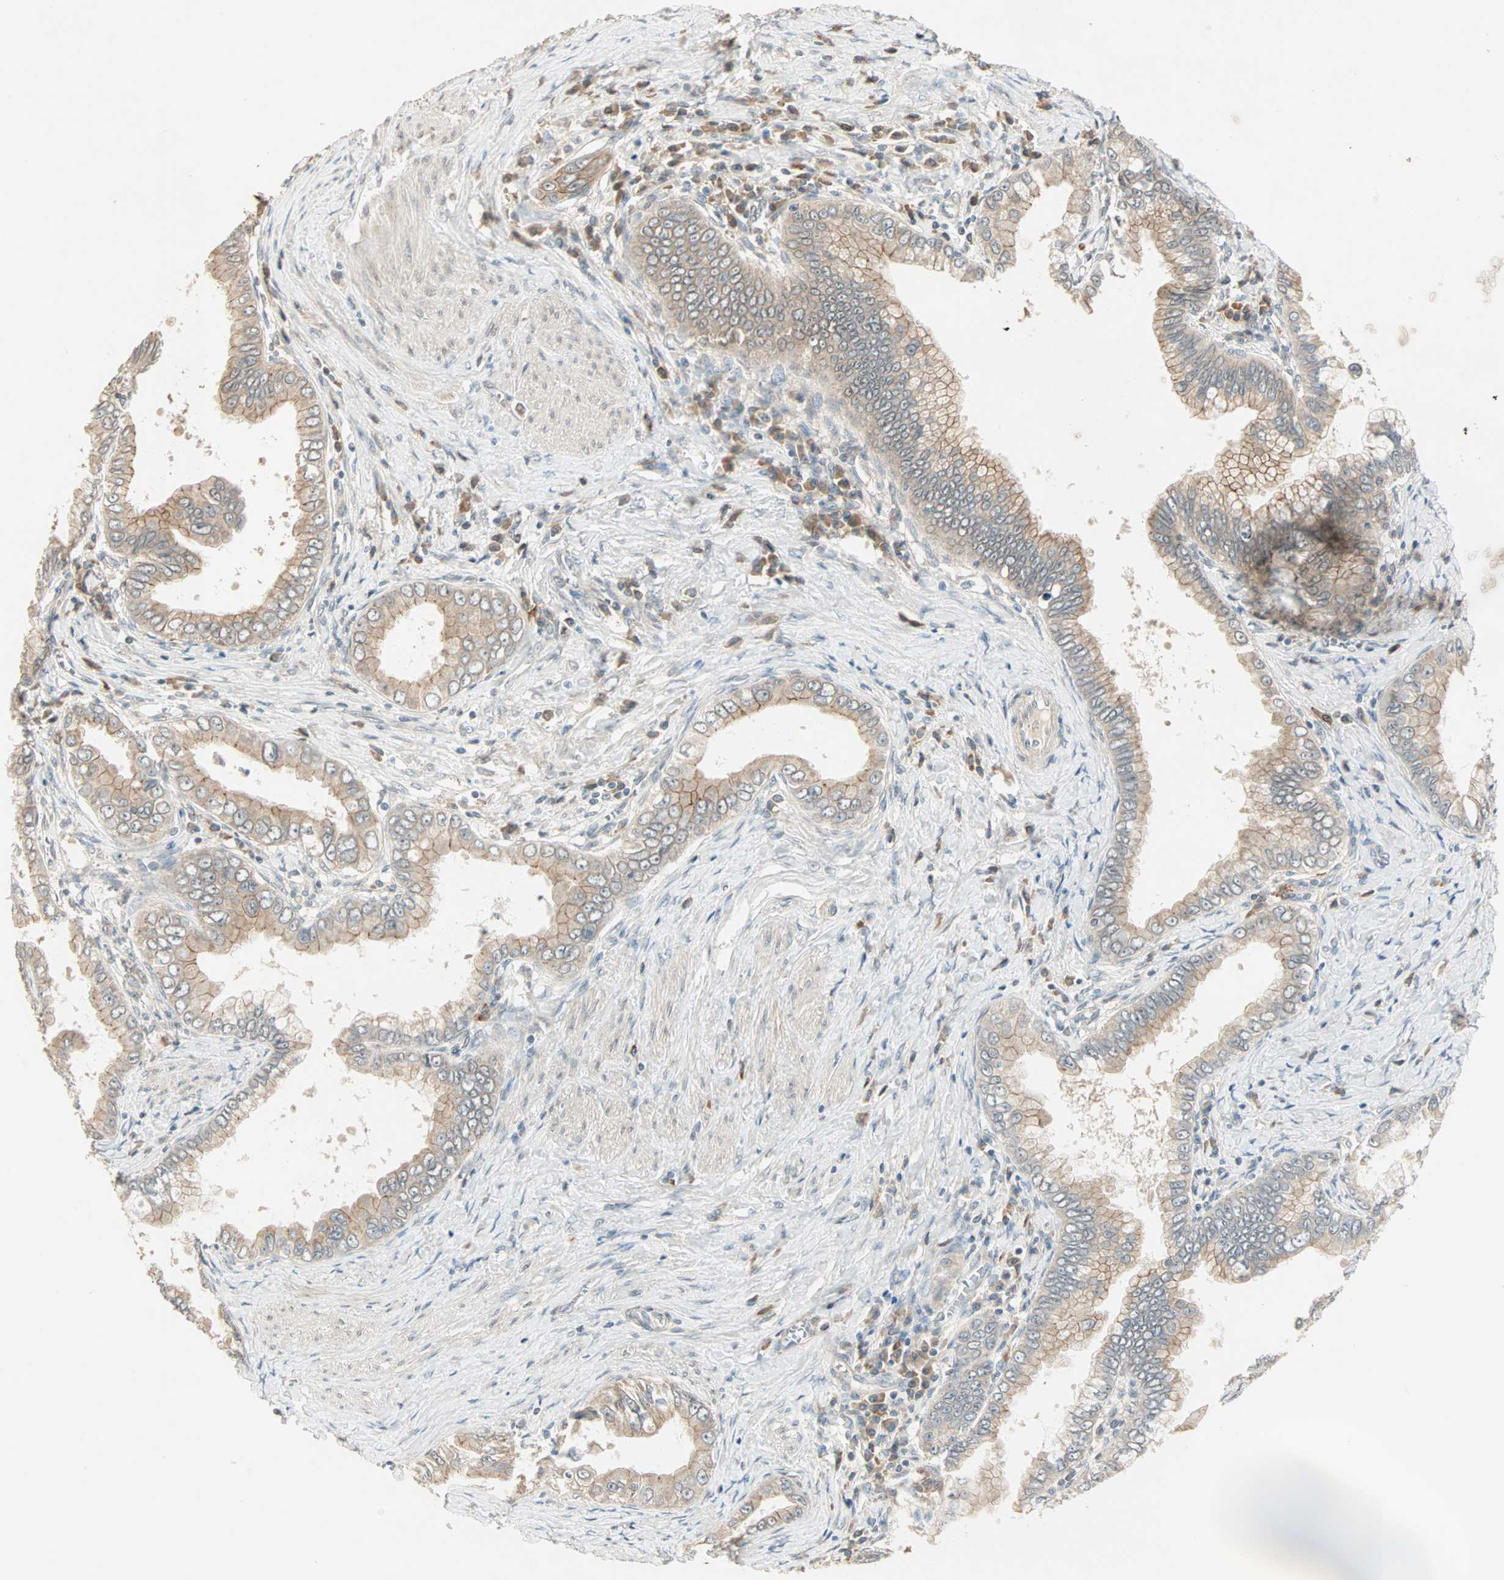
{"staining": {"intensity": "weak", "quantity": ">75%", "location": "cytoplasmic/membranous"}, "tissue": "pancreatic cancer", "cell_type": "Tumor cells", "image_type": "cancer", "snomed": [{"axis": "morphology", "description": "Normal tissue, NOS"}, {"axis": "topography", "description": "Lymph node"}], "caption": "Human pancreatic cancer stained with a brown dye exhibits weak cytoplasmic/membranous positive staining in about >75% of tumor cells.", "gene": "TTF2", "patient": {"sex": "male", "age": 50}}